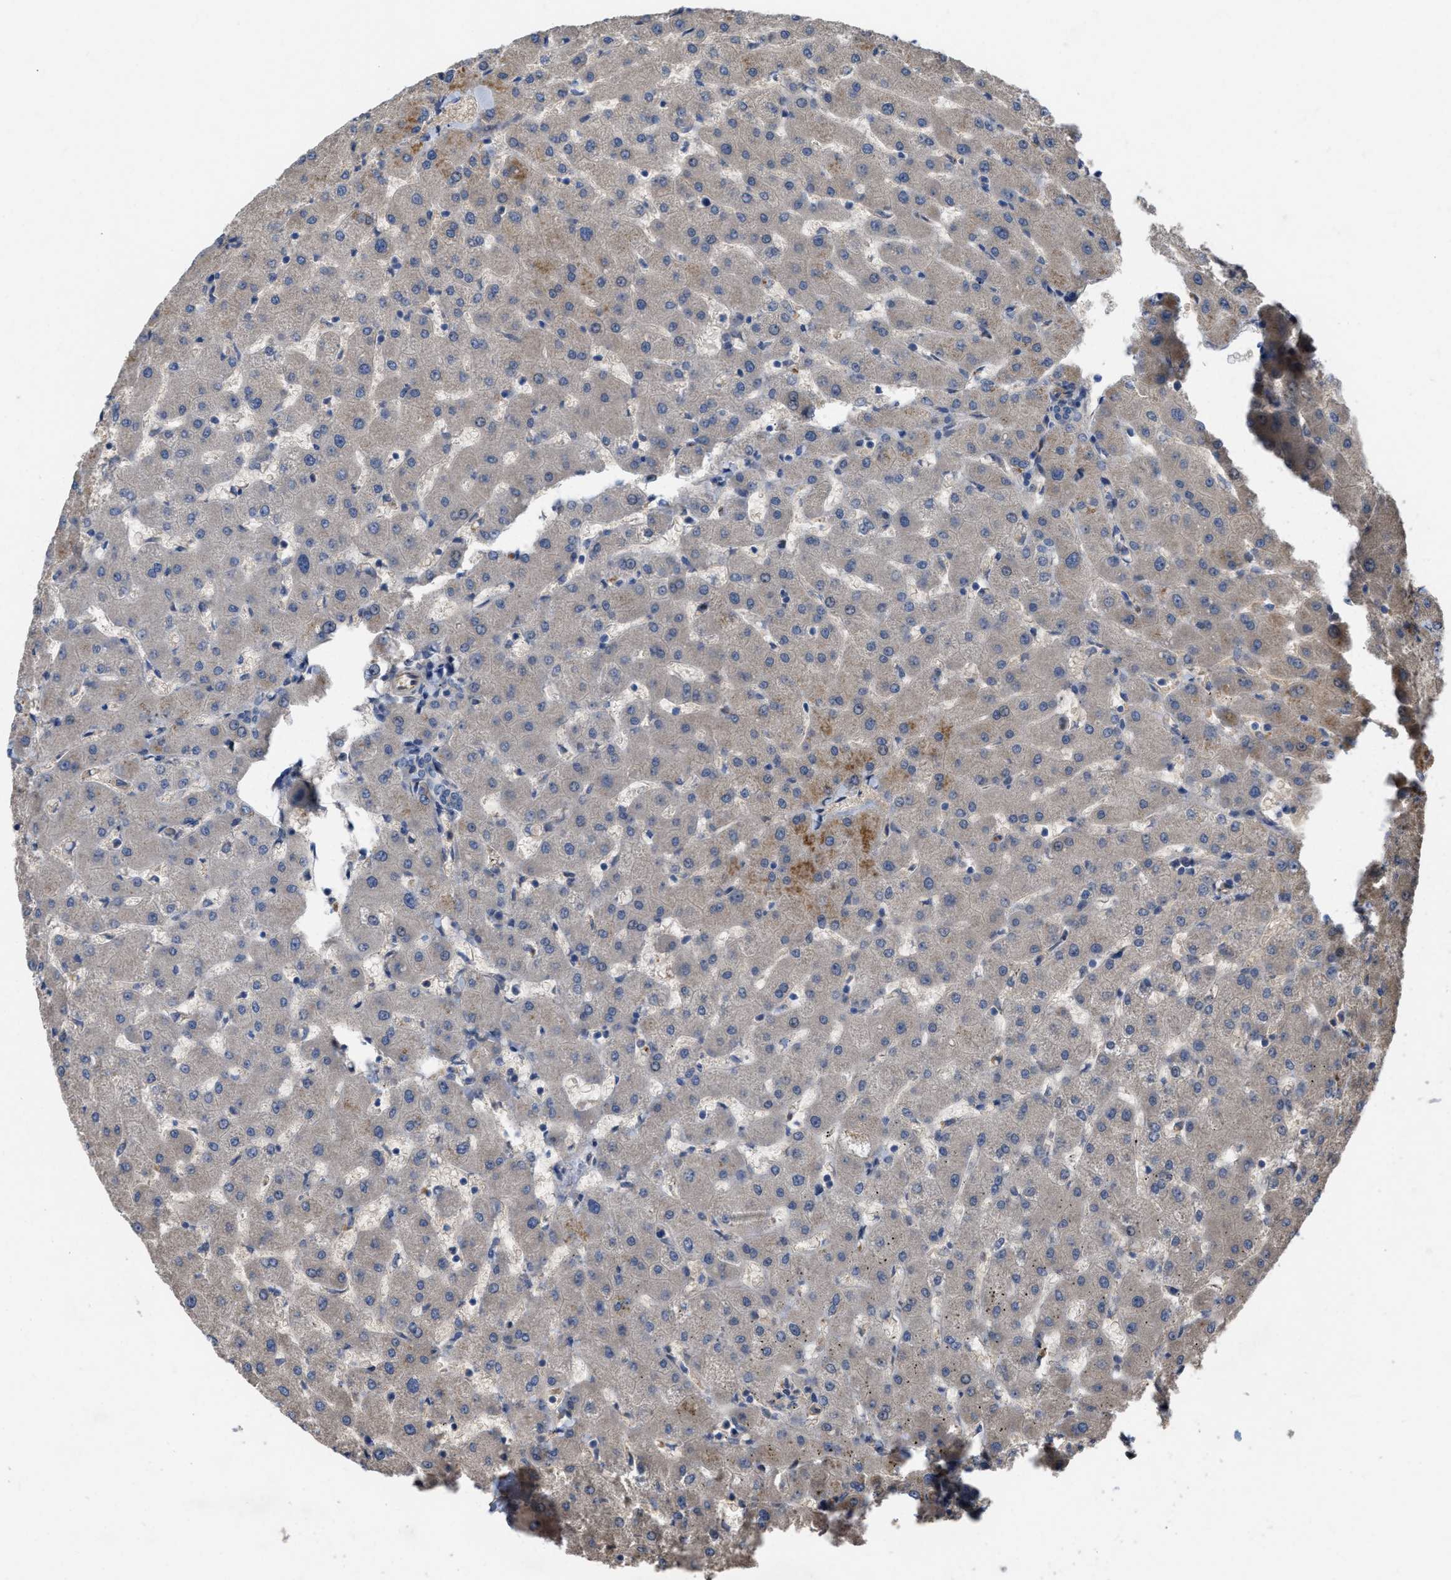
{"staining": {"intensity": "negative", "quantity": "none", "location": "none"}, "tissue": "liver", "cell_type": "Cholangiocytes", "image_type": "normal", "snomed": [{"axis": "morphology", "description": "Normal tissue, NOS"}, {"axis": "topography", "description": "Liver"}], "caption": "IHC image of benign liver: human liver stained with DAB (3,3'-diaminobenzidine) reveals no significant protein expression in cholangiocytes. The staining is performed using DAB (3,3'-diaminobenzidine) brown chromogen with nuclei counter-stained in using hematoxylin.", "gene": "SLC4A11", "patient": {"sex": "female", "age": 63}}